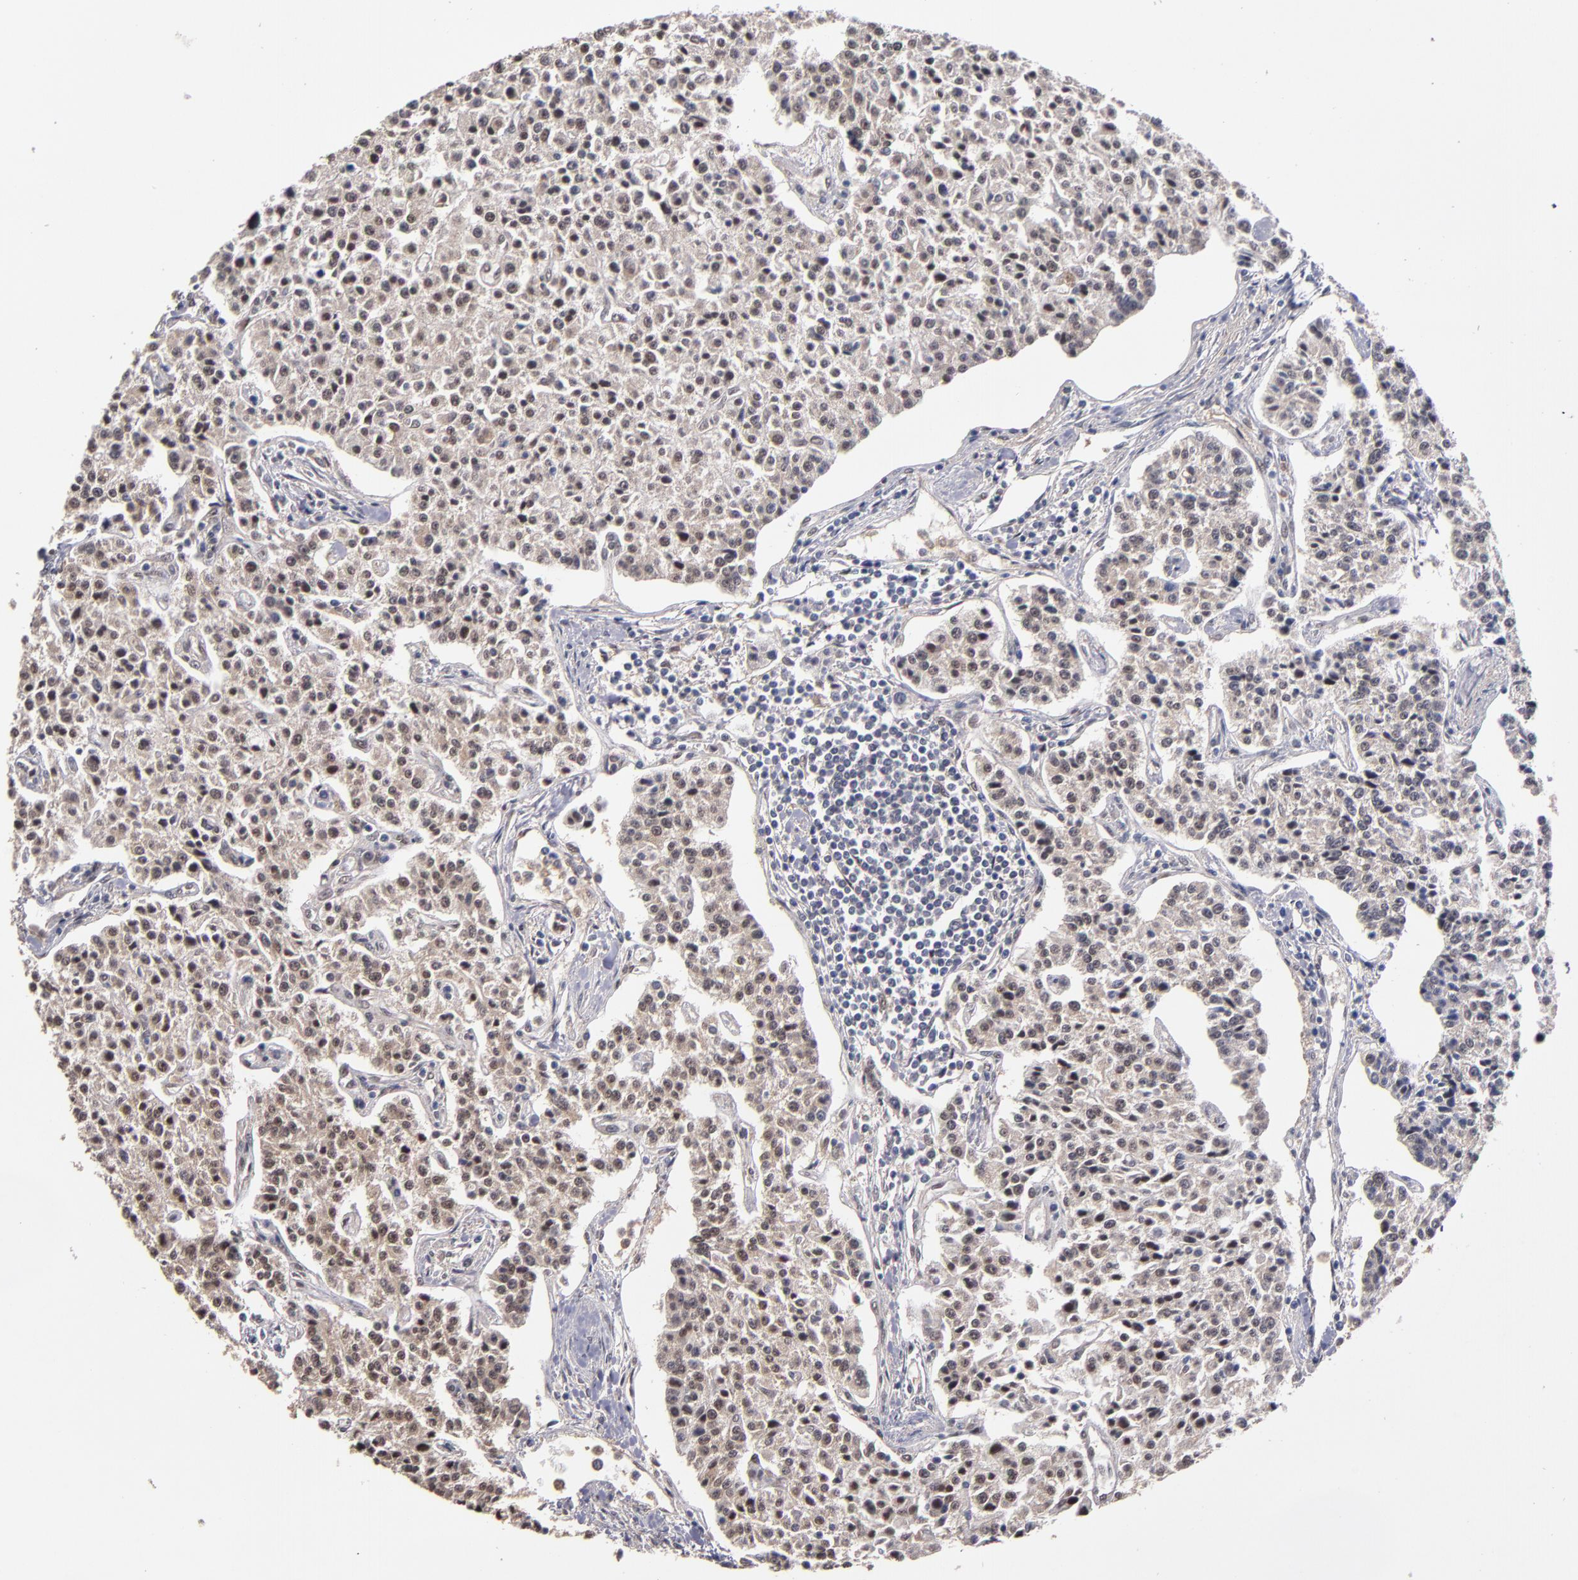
{"staining": {"intensity": "weak", "quantity": ">75%", "location": "cytoplasmic/membranous"}, "tissue": "carcinoid", "cell_type": "Tumor cells", "image_type": "cancer", "snomed": [{"axis": "morphology", "description": "Carcinoid, malignant, NOS"}, {"axis": "topography", "description": "Stomach"}], "caption": "The immunohistochemical stain highlights weak cytoplasmic/membranous positivity in tumor cells of carcinoid (malignant) tissue. (brown staining indicates protein expression, while blue staining denotes nuclei).", "gene": "CUL5", "patient": {"sex": "female", "age": 76}}